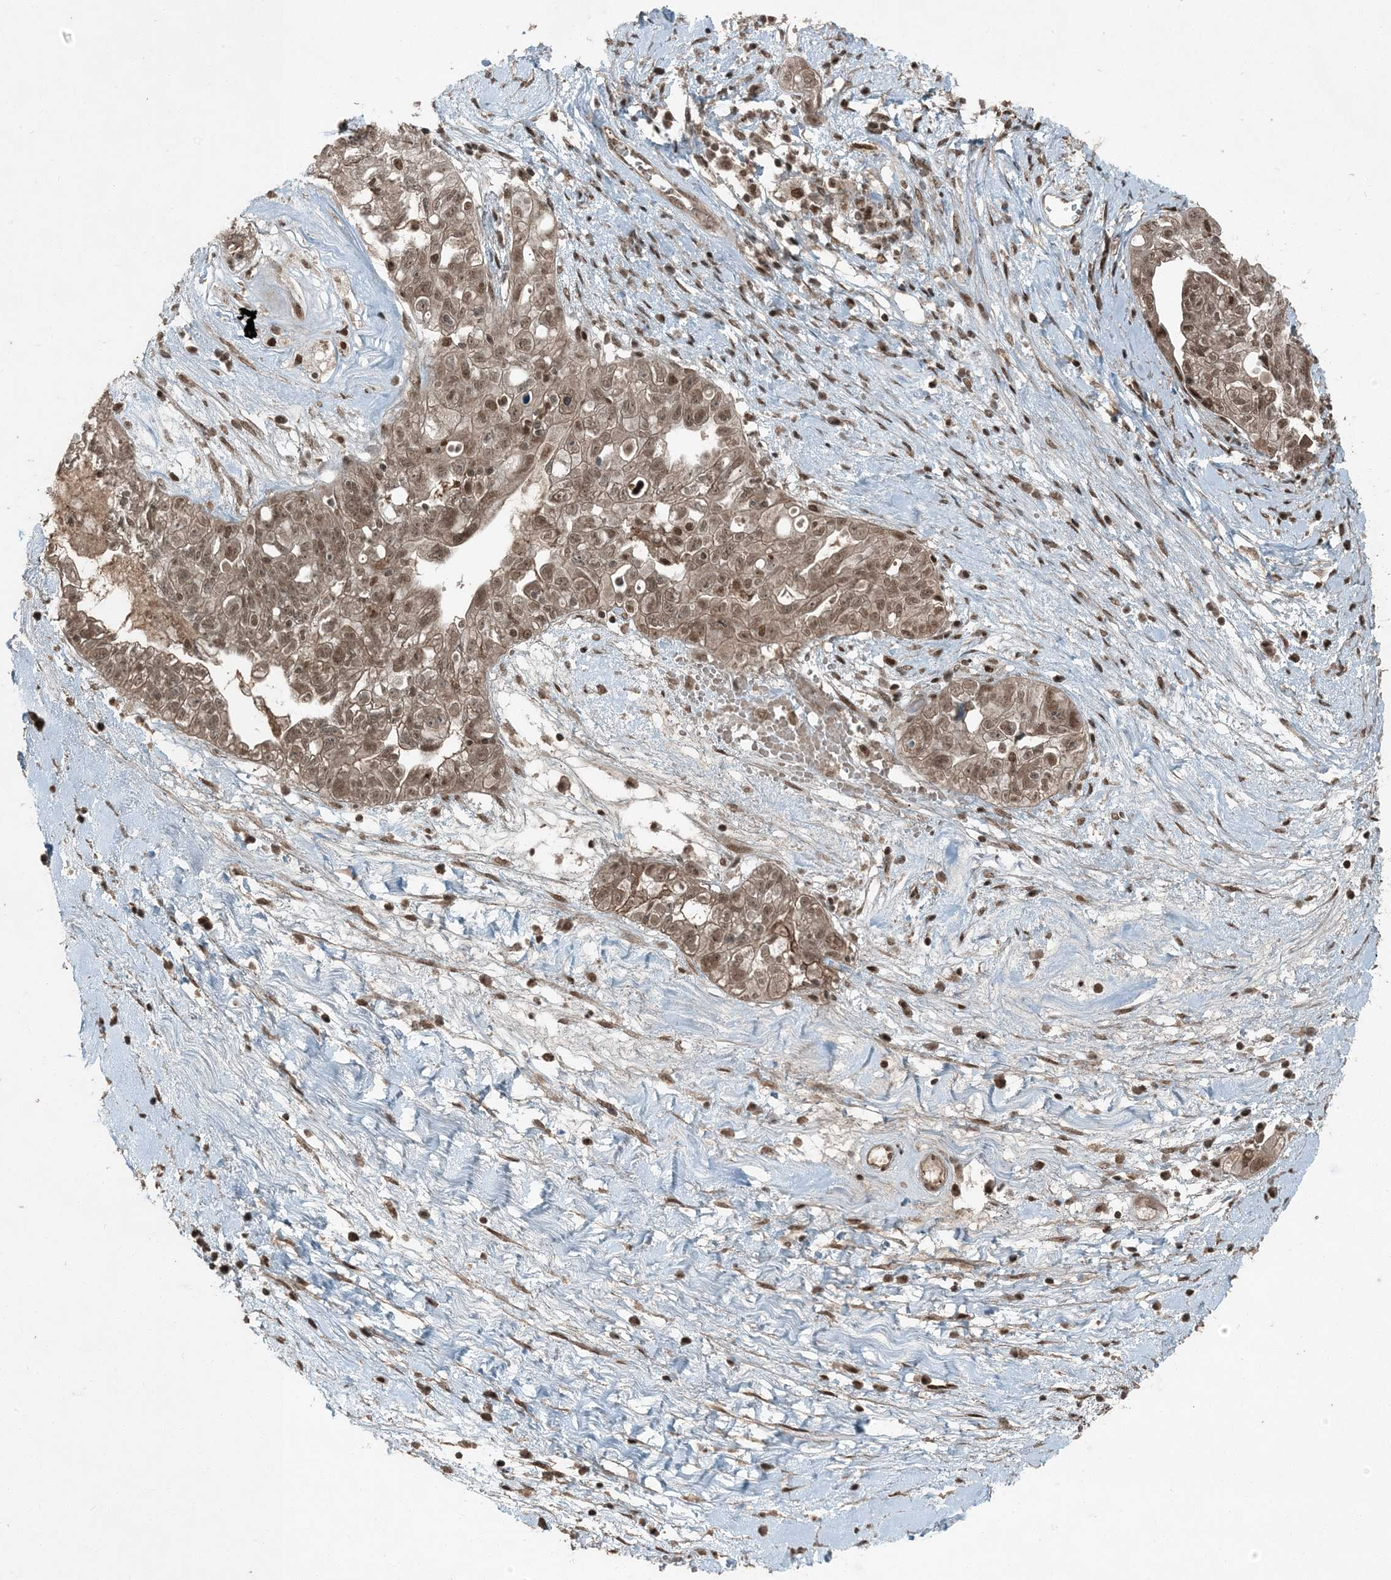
{"staining": {"intensity": "moderate", "quantity": ">75%", "location": "nuclear"}, "tissue": "ovarian cancer", "cell_type": "Tumor cells", "image_type": "cancer", "snomed": [{"axis": "morphology", "description": "Carcinoma, NOS"}, {"axis": "morphology", "description": "Cystadenocarcinoma, serous, NOS"}, {"axis": "topography", "description": "Ovary"}], "caption": "Immunohistochemical staining of ovarian cancer (carcinoma) reveals medium levels of moderate nuclear expression in approximately >75% of tumor cells.", "gene": "TRAPPC12", "patient": {"sex": "female", "age": 69}}